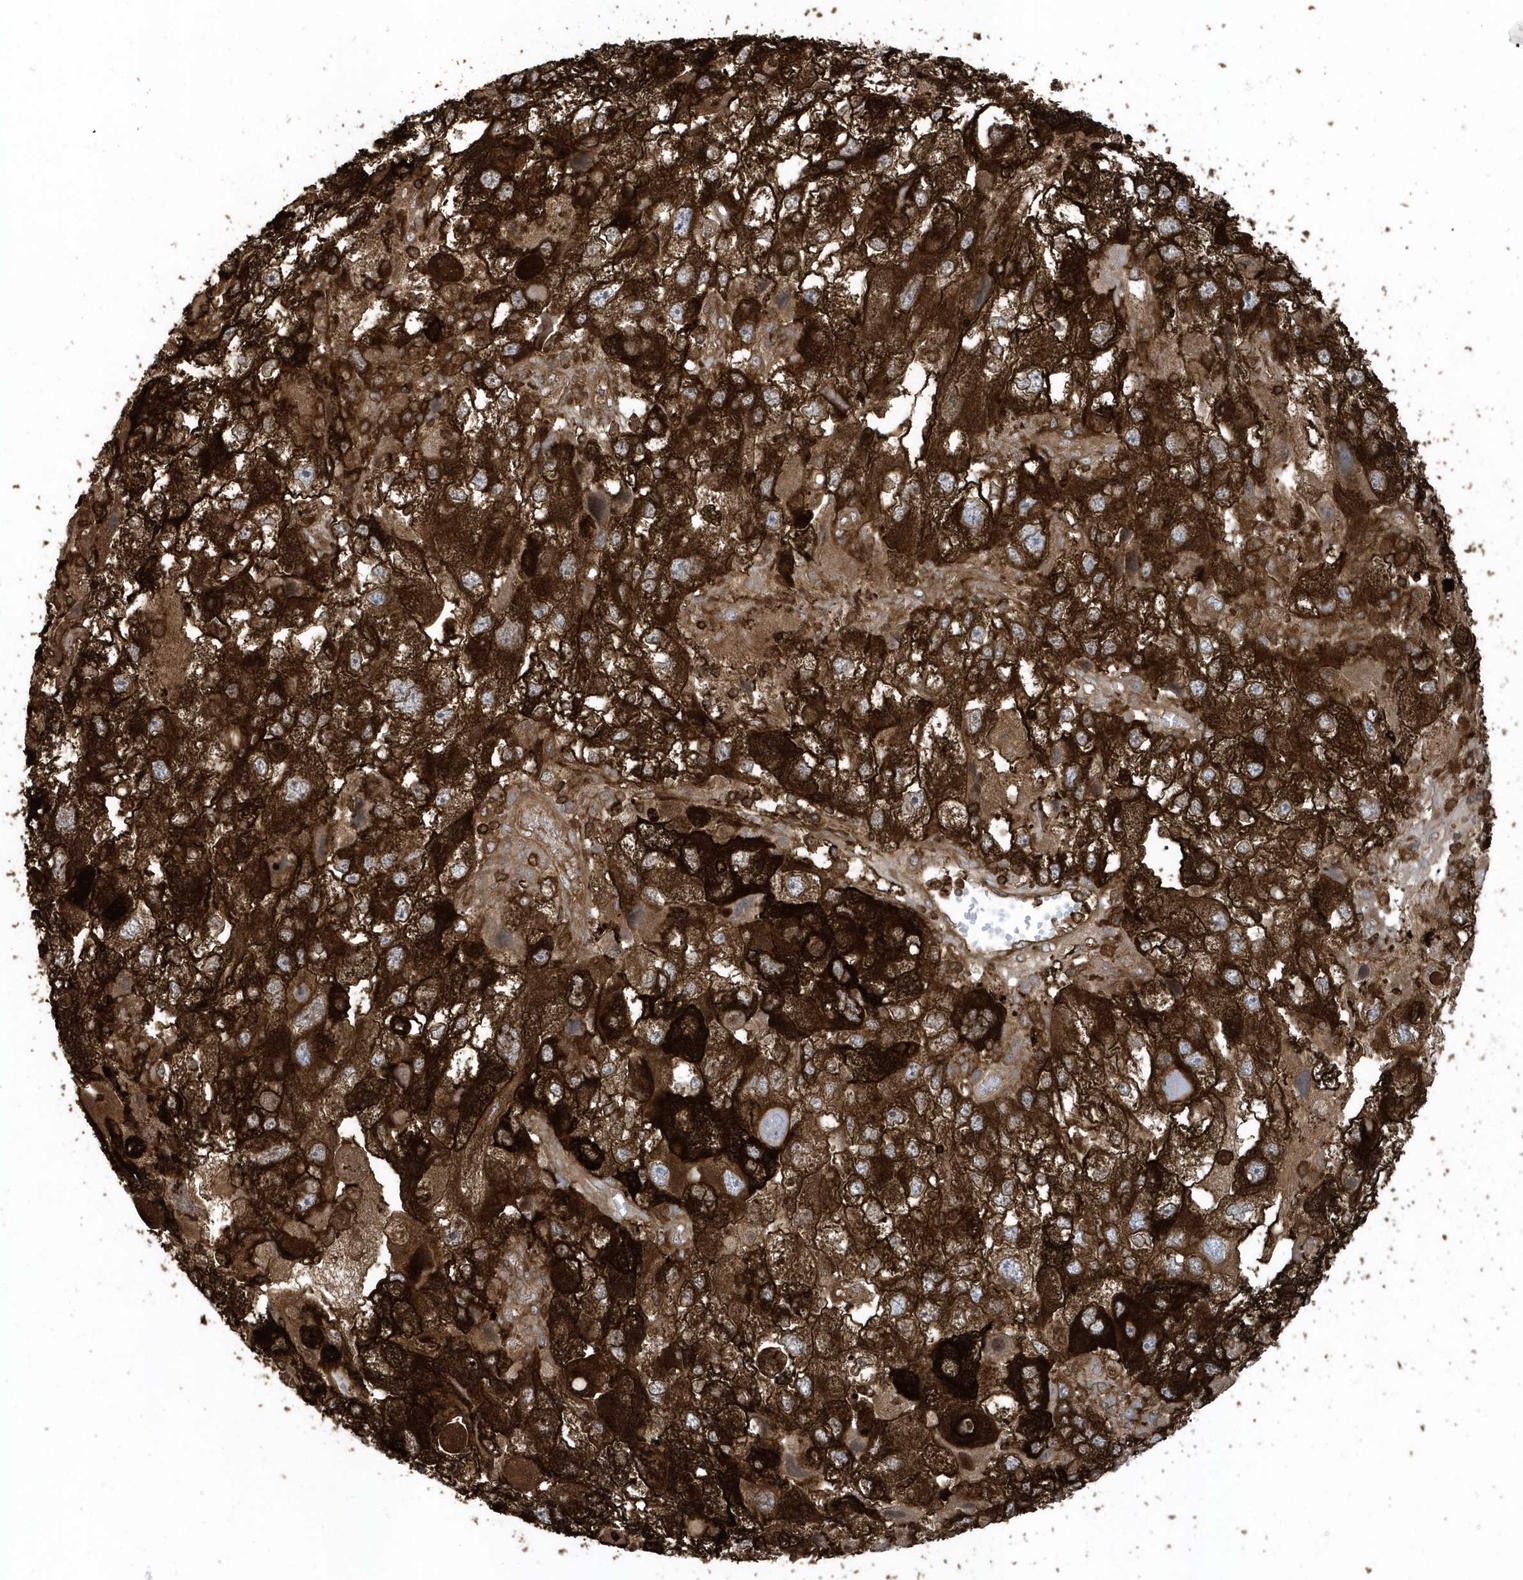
{"staining": {"intensity": "strong", "quantity": ">75%", "location": "cytoplasmic/membranous"}, "tissue": "endometrial cancer", "cell_type": "Tumor cells", "image_type": "cancer", "snomed": [{"axis": "morphology", "description": "Adenocarcinoma, NOS"}, {"axis": "topography", "description": "Endometrium"}], "caption": "Protein staining of endometrial cancer tissue reveals strong cytoplasmic/membranous positivity in approximately >75% of tumor cells.", "gene": "CLCN6", "patient": {"sex": "female", "age": 49}}